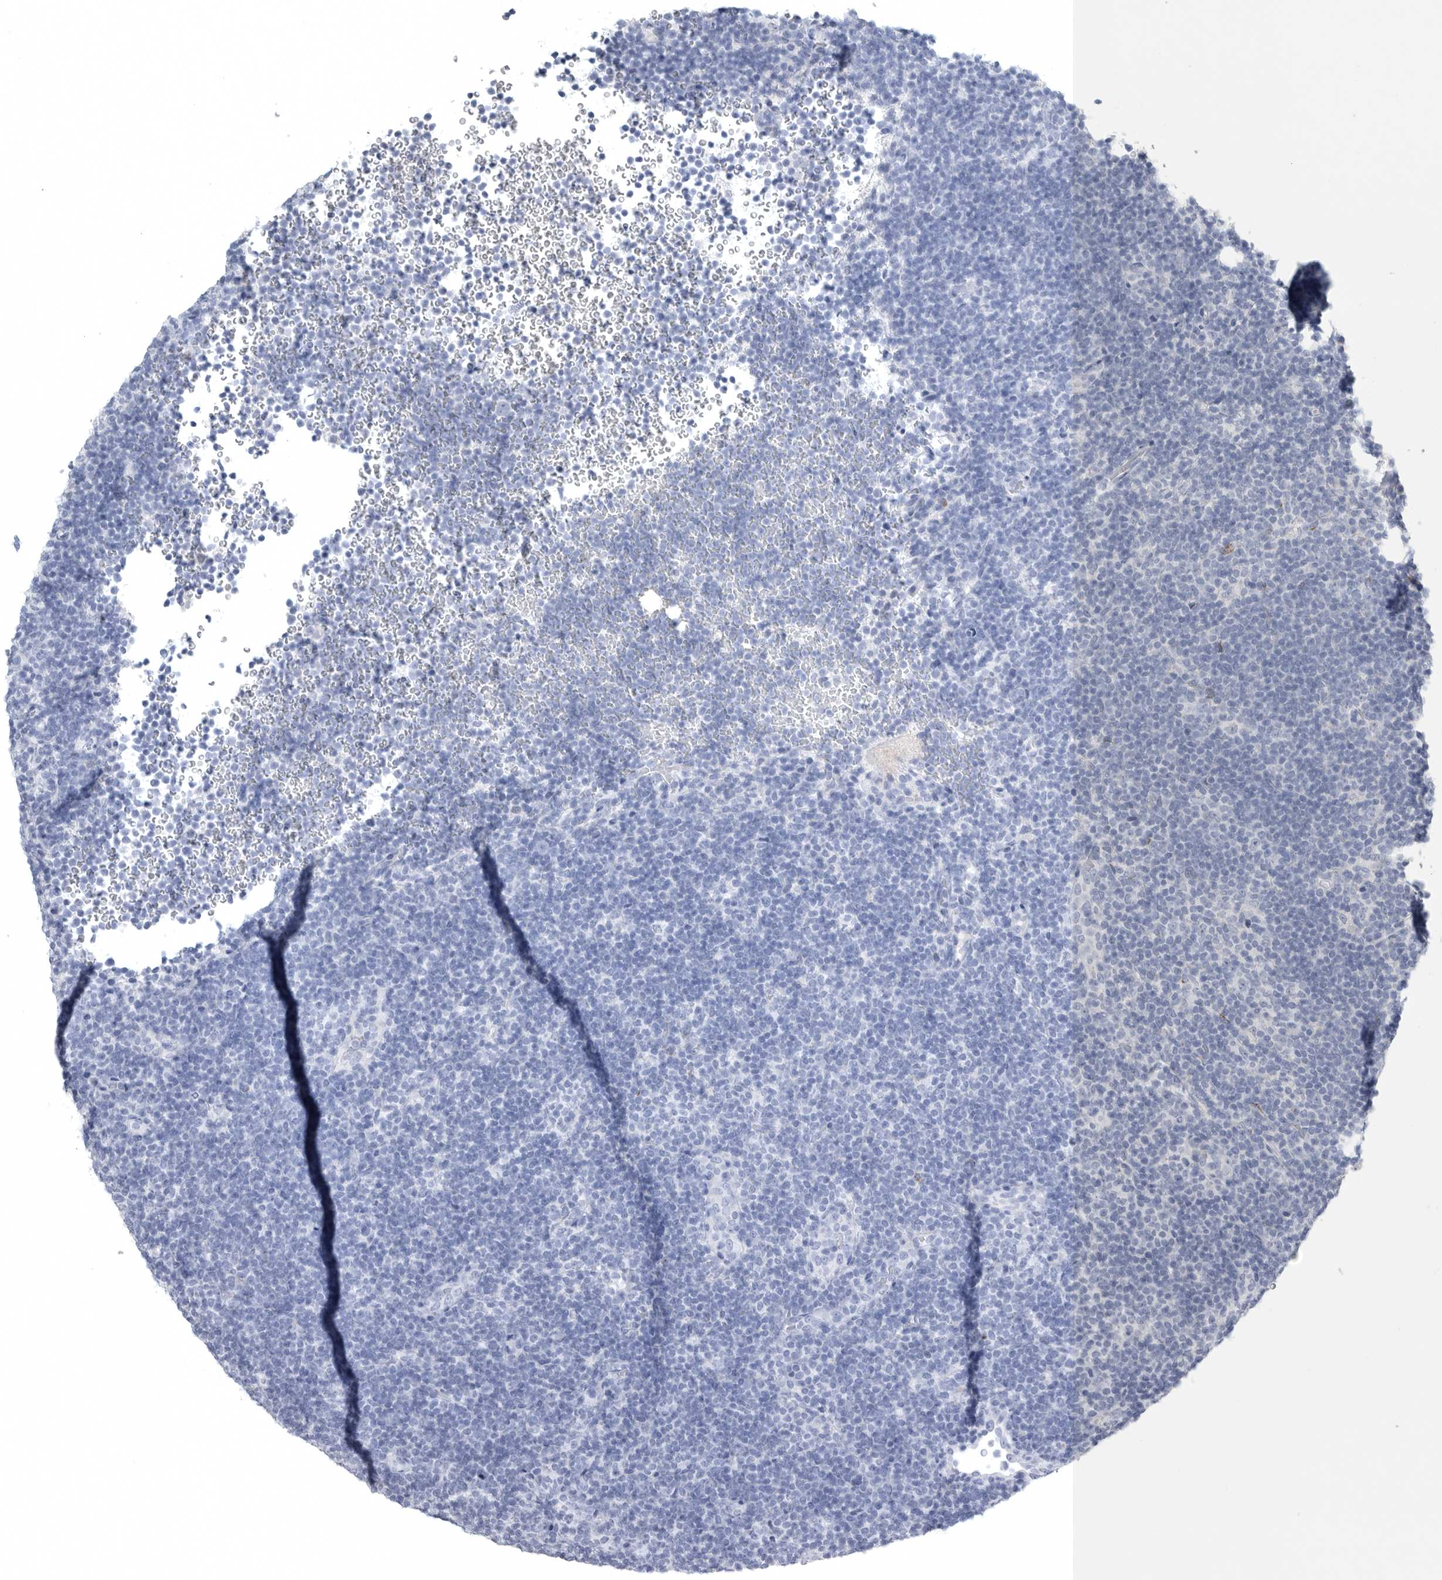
{"staining": {"intensity": "moderate", "quantity": "<25%", "location": "cytoplasmic/membranous"}, "tissue": "lymphoma", "cell_type": "Tumor cells", "image_type": "cancer", "snomed": [{"axis": "morphology", "description": "Hodgkin's disease, NOS"}, {"axis": "topography", "description": "Lymph node"}], "caption": "About <25% of tumor cells in Hodgkin's disease exhibit moderate cytoplasmic/membranous protein positivity as visualized by brown immunohistochemical staining.", "gene": "TIMP1", "patient": {"sex": "female", "age": 57}}